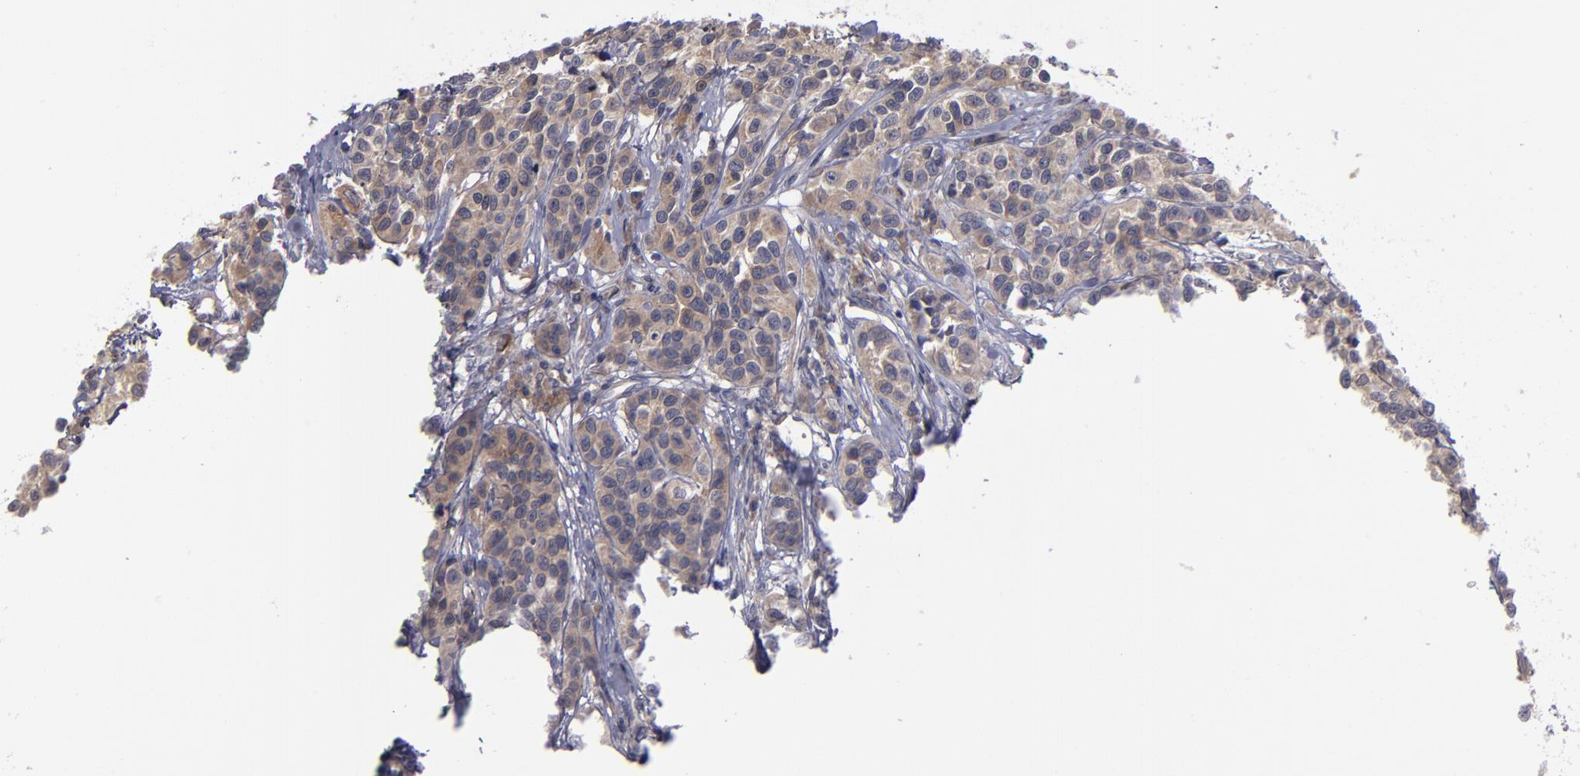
{"staining": {"intensity": "moderate", "quantity": ">75%", "location": "cytoplasmic/membranous"}, "tissue": "urothelial cancer", "cell_type": "Tumor cells", "image_type": "cancer", "snomed": [{"axis": "morphology", "description": "Urothelial carcinoma, High grade"}, {"axis": "topography", "description": "Urinary bladder"}], "caption": "An immunohistochemistry (IHC) photomicrograph of neoplastic tissue is shown. Protein staining in brown labels moderate cytoplasmic/membranous positivity in urothelial cancer within tumor cells.", "gene": "MMP11", "patient": {"sex": "female", "age": 81}}